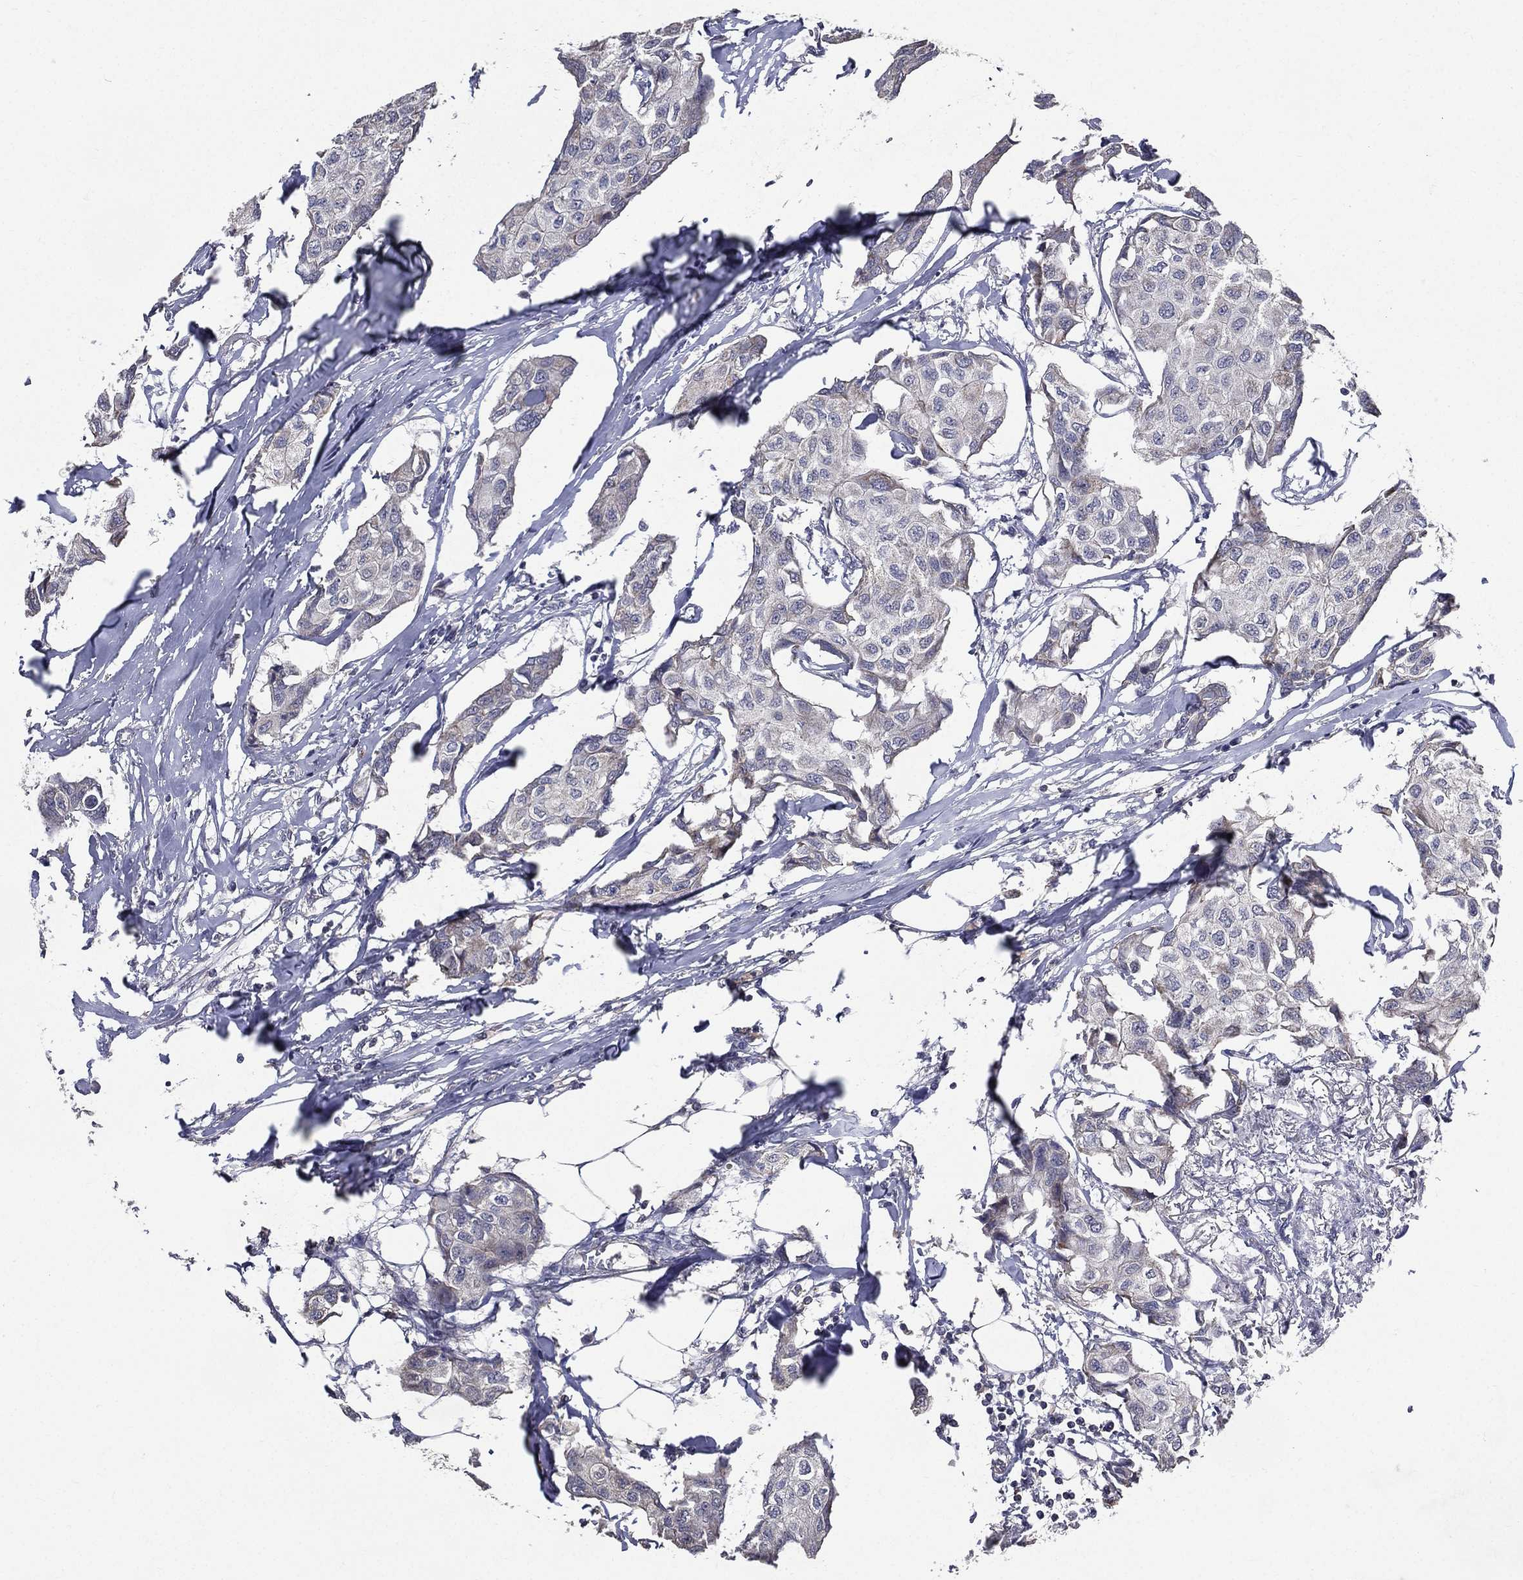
{"staining": {"intensity": "negative", "quantity": "none", "location": "none"}, "tissue": "breast cancer", "cell_type": "Tumor cells", "image_type": "cancer", "snomed": [{"axis": "morphology", "description": "Duct carcinoma"}, {"axis": "topography", "description": "Breast"}], "caption": "The IHC micrograph has no significant positivity in tumor cells of breast intraductal carcinoma tissue. (DAB (3,3'-diaminobenzidine) IHC, high magnification).", "gene": "SERPINB2", "patient": {"sex": "female", "age": 80}}